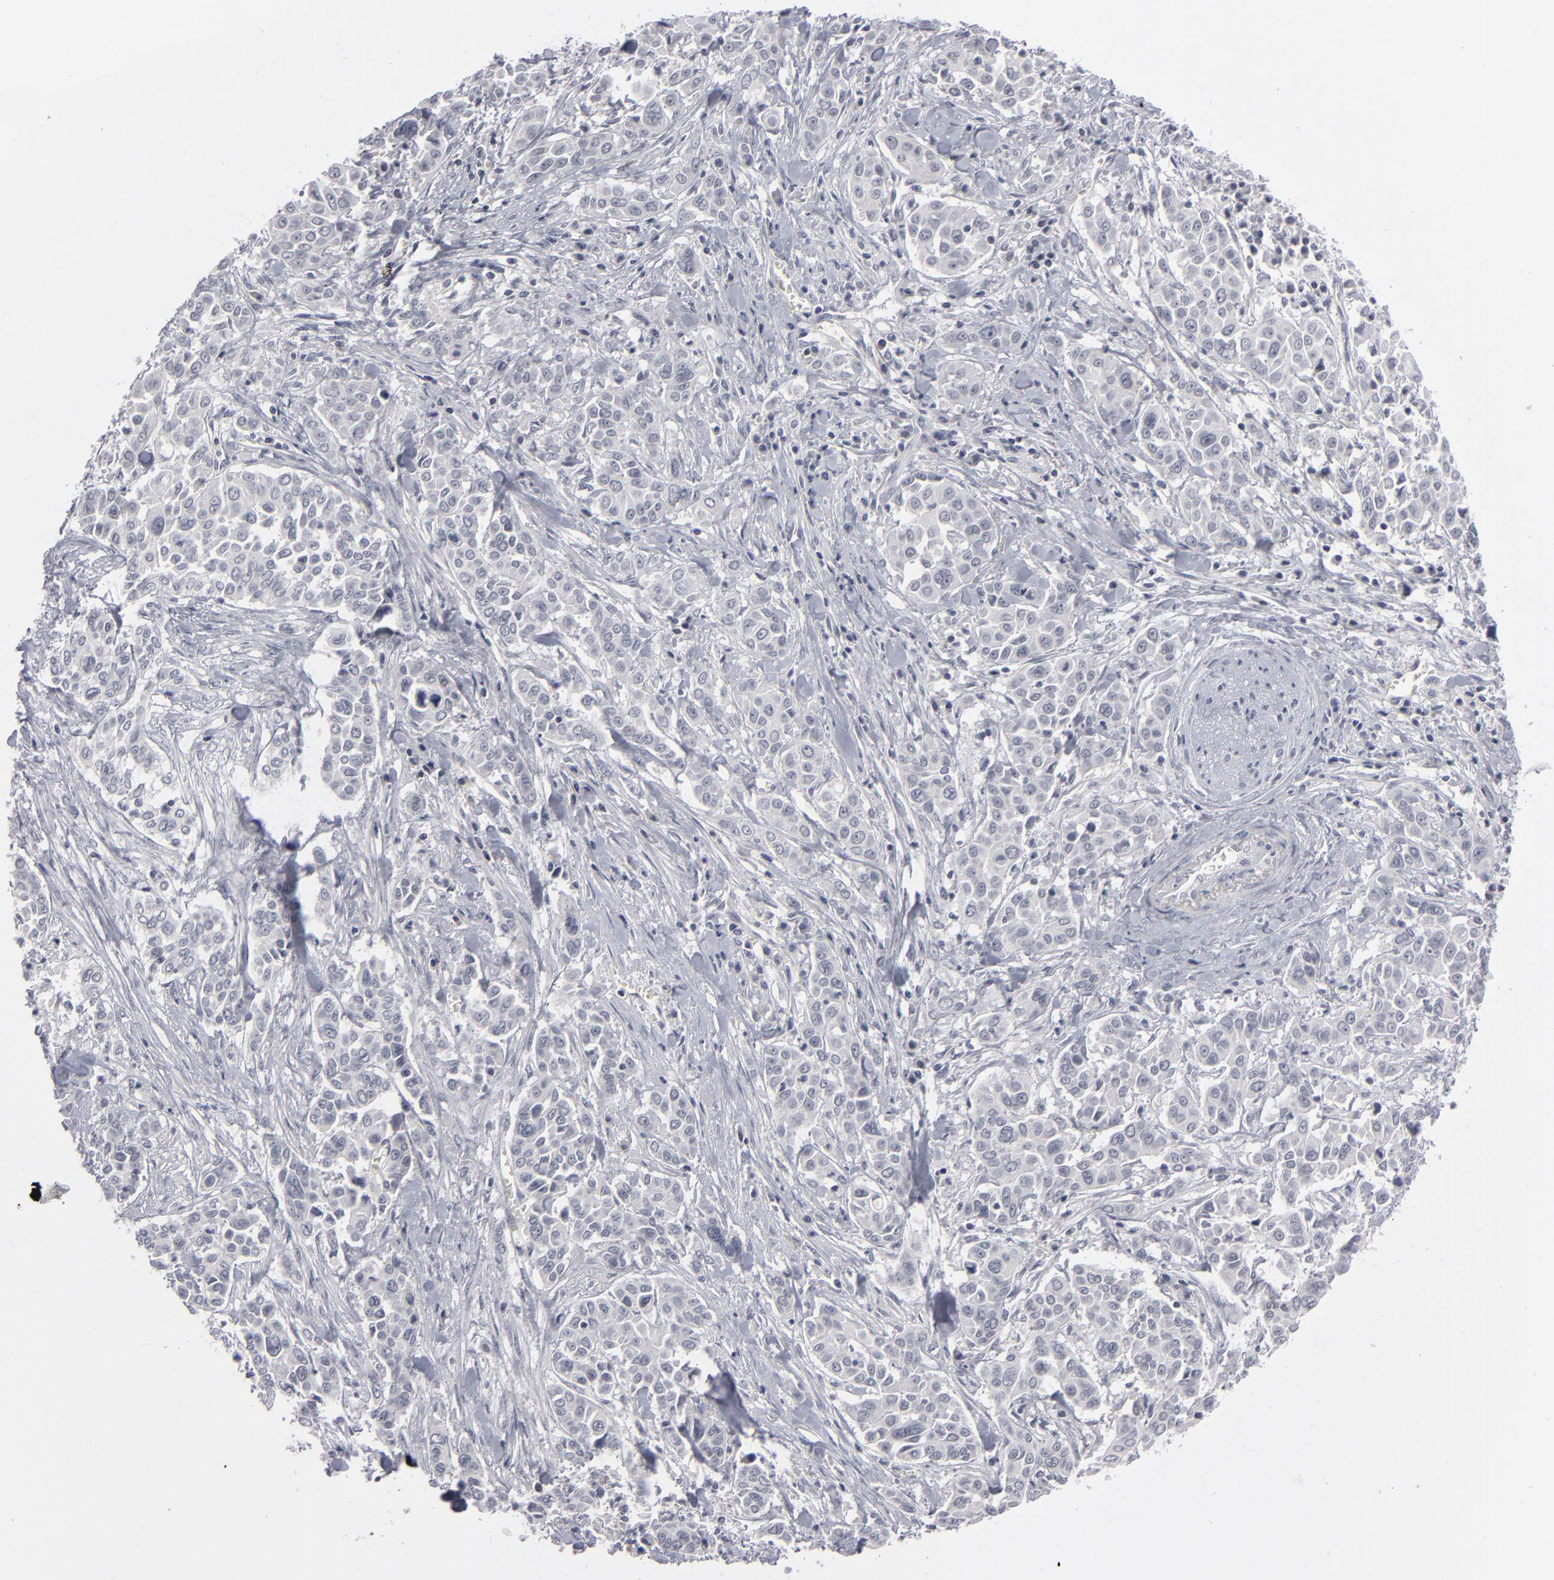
{"staining": {"intensity": "negative", "quantity": "none", "location": "none"}, "tissue": "pancreatic cancer", "cell_type": "Tumor cells", "image_type": "cancer", "snomed": [{"axis": "morphology", "description": "Adenocarcinoma, NOS"}, {"axis": "topography", "description": "Pancreas"}], "caption": "Image shows no significant protein expression in tumor cells of pancreatic cancer.", "gene": "KIAA1210", "patient": {"sex": "female", "age": 52}}